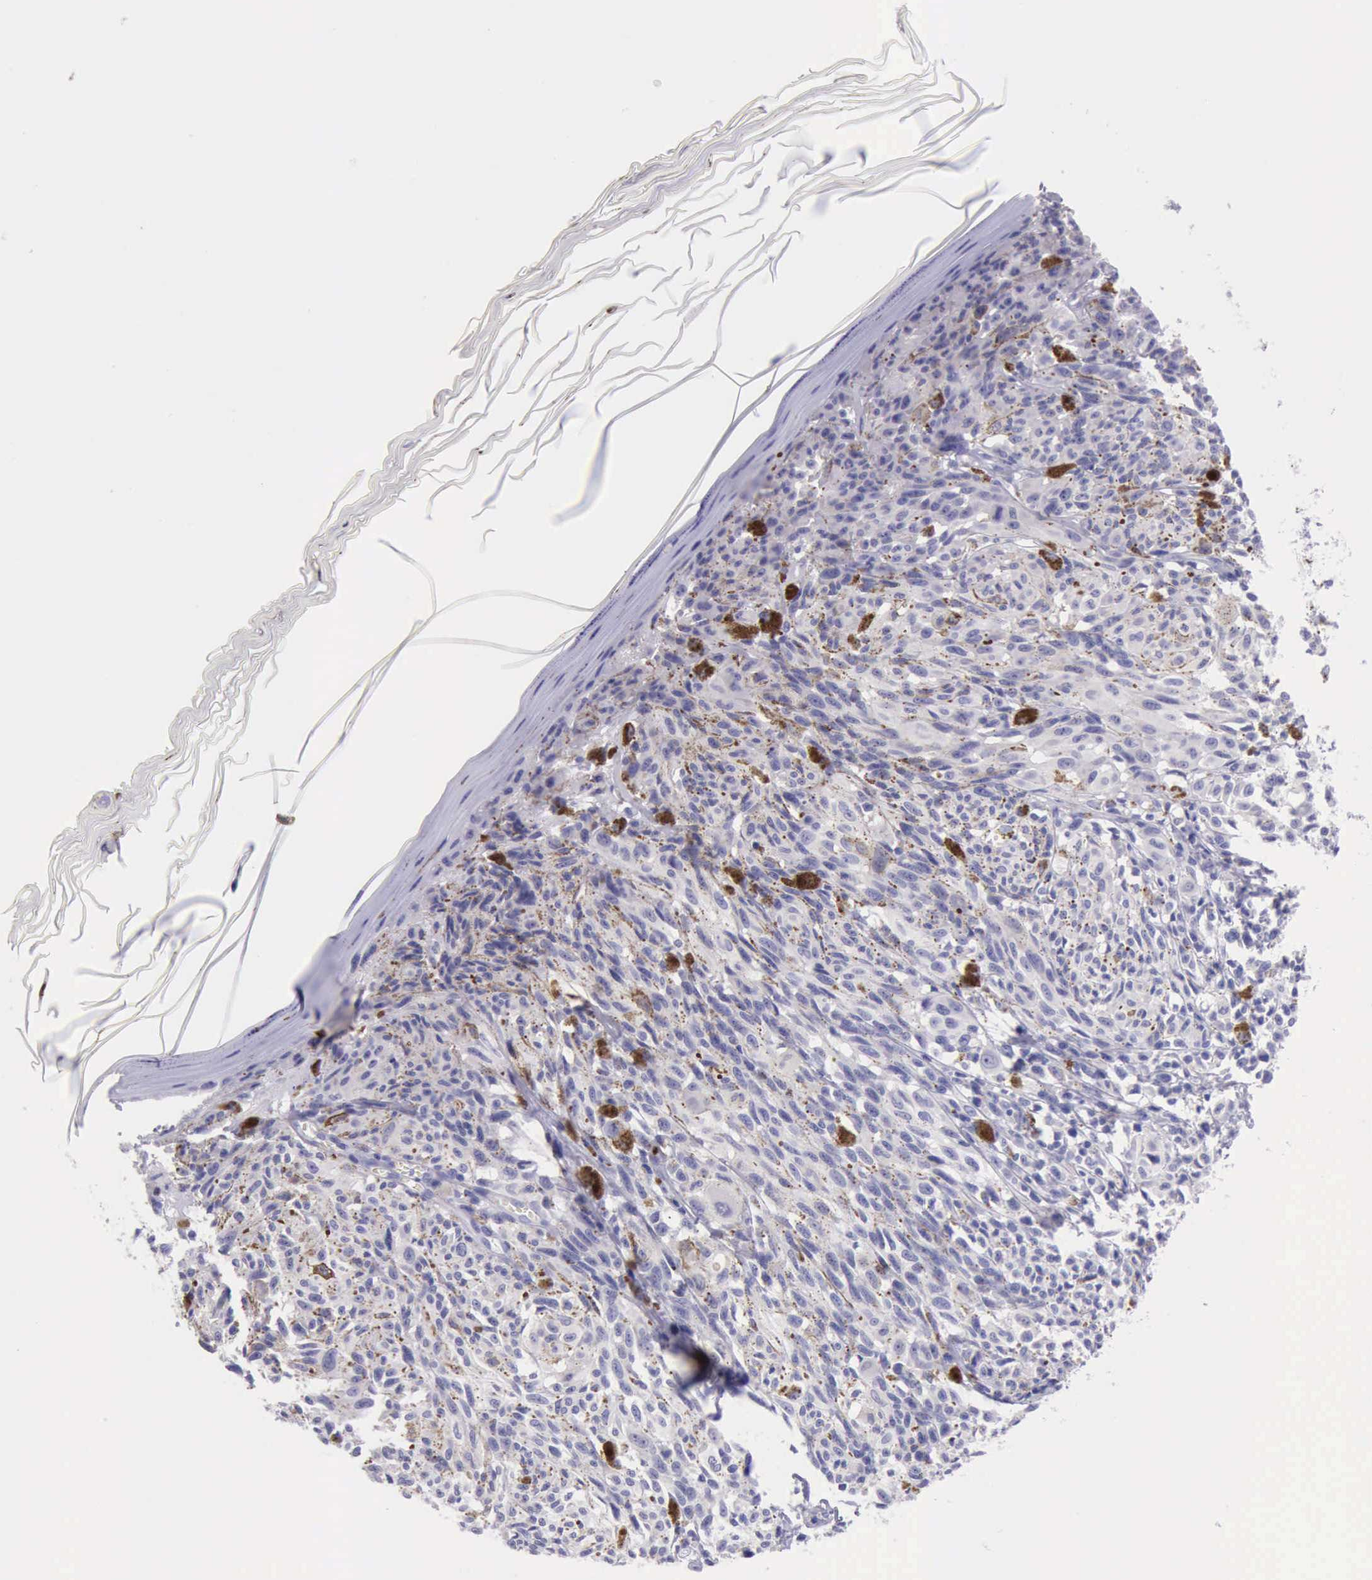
{"staining": {"intensity": "negative", "quantity": "none", "location": "none"}, "tissue": "melanoma", "cell_type": "Tumor cells", "image_type": "cancer", "snomed": [{"axis": "morphology", "description": "Malignant melanoma, NOS"}, {"axis": "topography", "description": "Skin"}], "caption": "This histopathology image is of melanoma stained with immunohistochemistry to label a protein in brown with the nuclei are counter-stained blue. There is no positivity in tumor cells. The staining was performed using DAB to visualize the protein expression in brown, while the nuclei were stained in blue with hematoxylin (Magnification: 20x).", "gene": "LRFN5", "patient": {"sex": "female", "age": 72}}